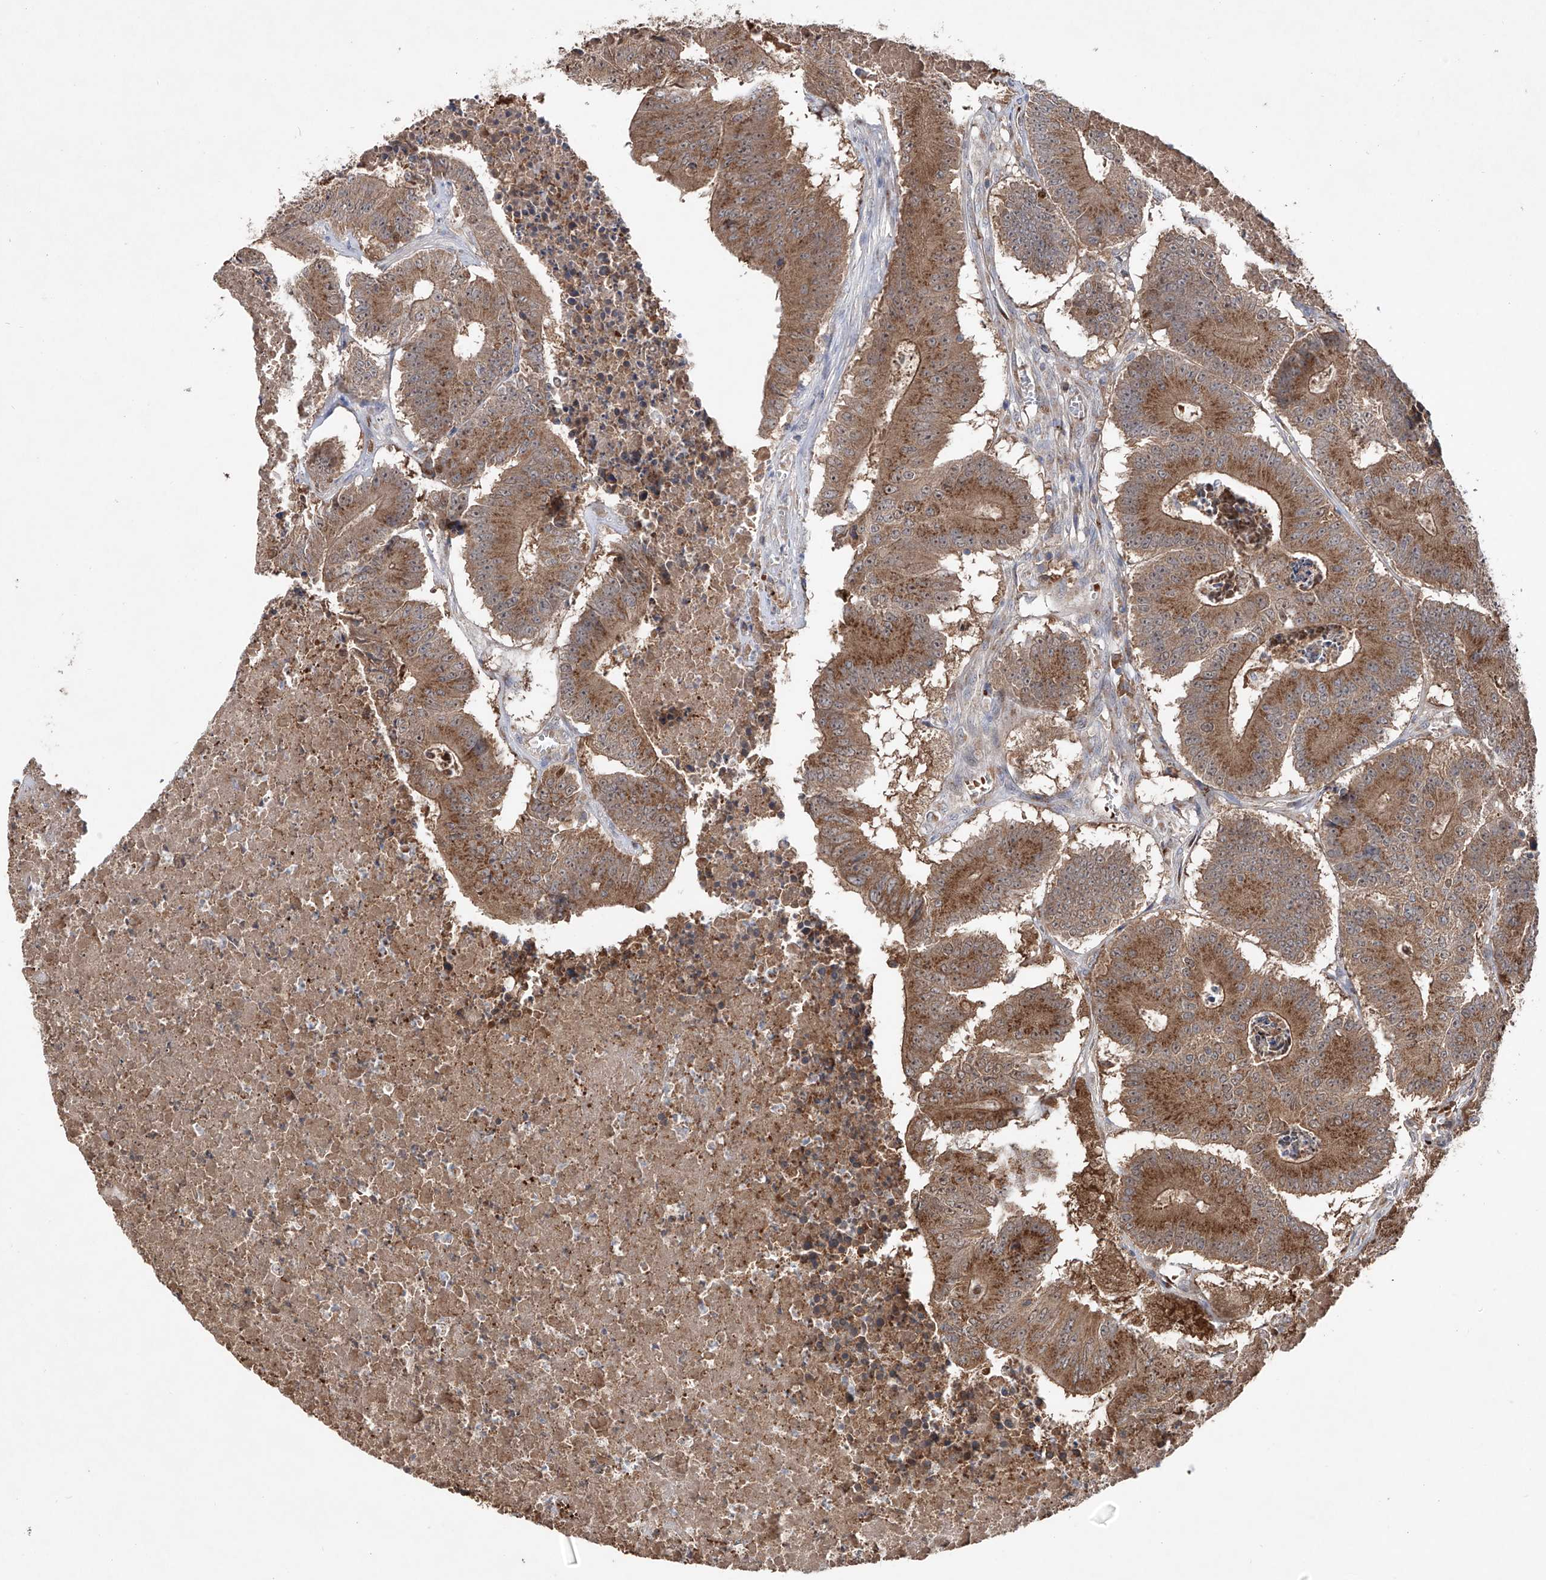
{"staining": {"intensity": "moderate", "quantity": ">75%", "location": "cytoplasmic/membranous"}, "tissue": "colorectal cancer", "cell_type": "Tumor cells", "image_type": "cancer", "snomed": [{"axis": "morphology", "description": "Adenocarcinoma, NOS"}, {"axis": "topography", "description": "Colon"}], "caption": "Human colorectal adenocarcinoma stained with a protein marker displays moderate staining in tumor cells.", "gene": "EDN1", "patient": {"sex": "male", "age": 87}}